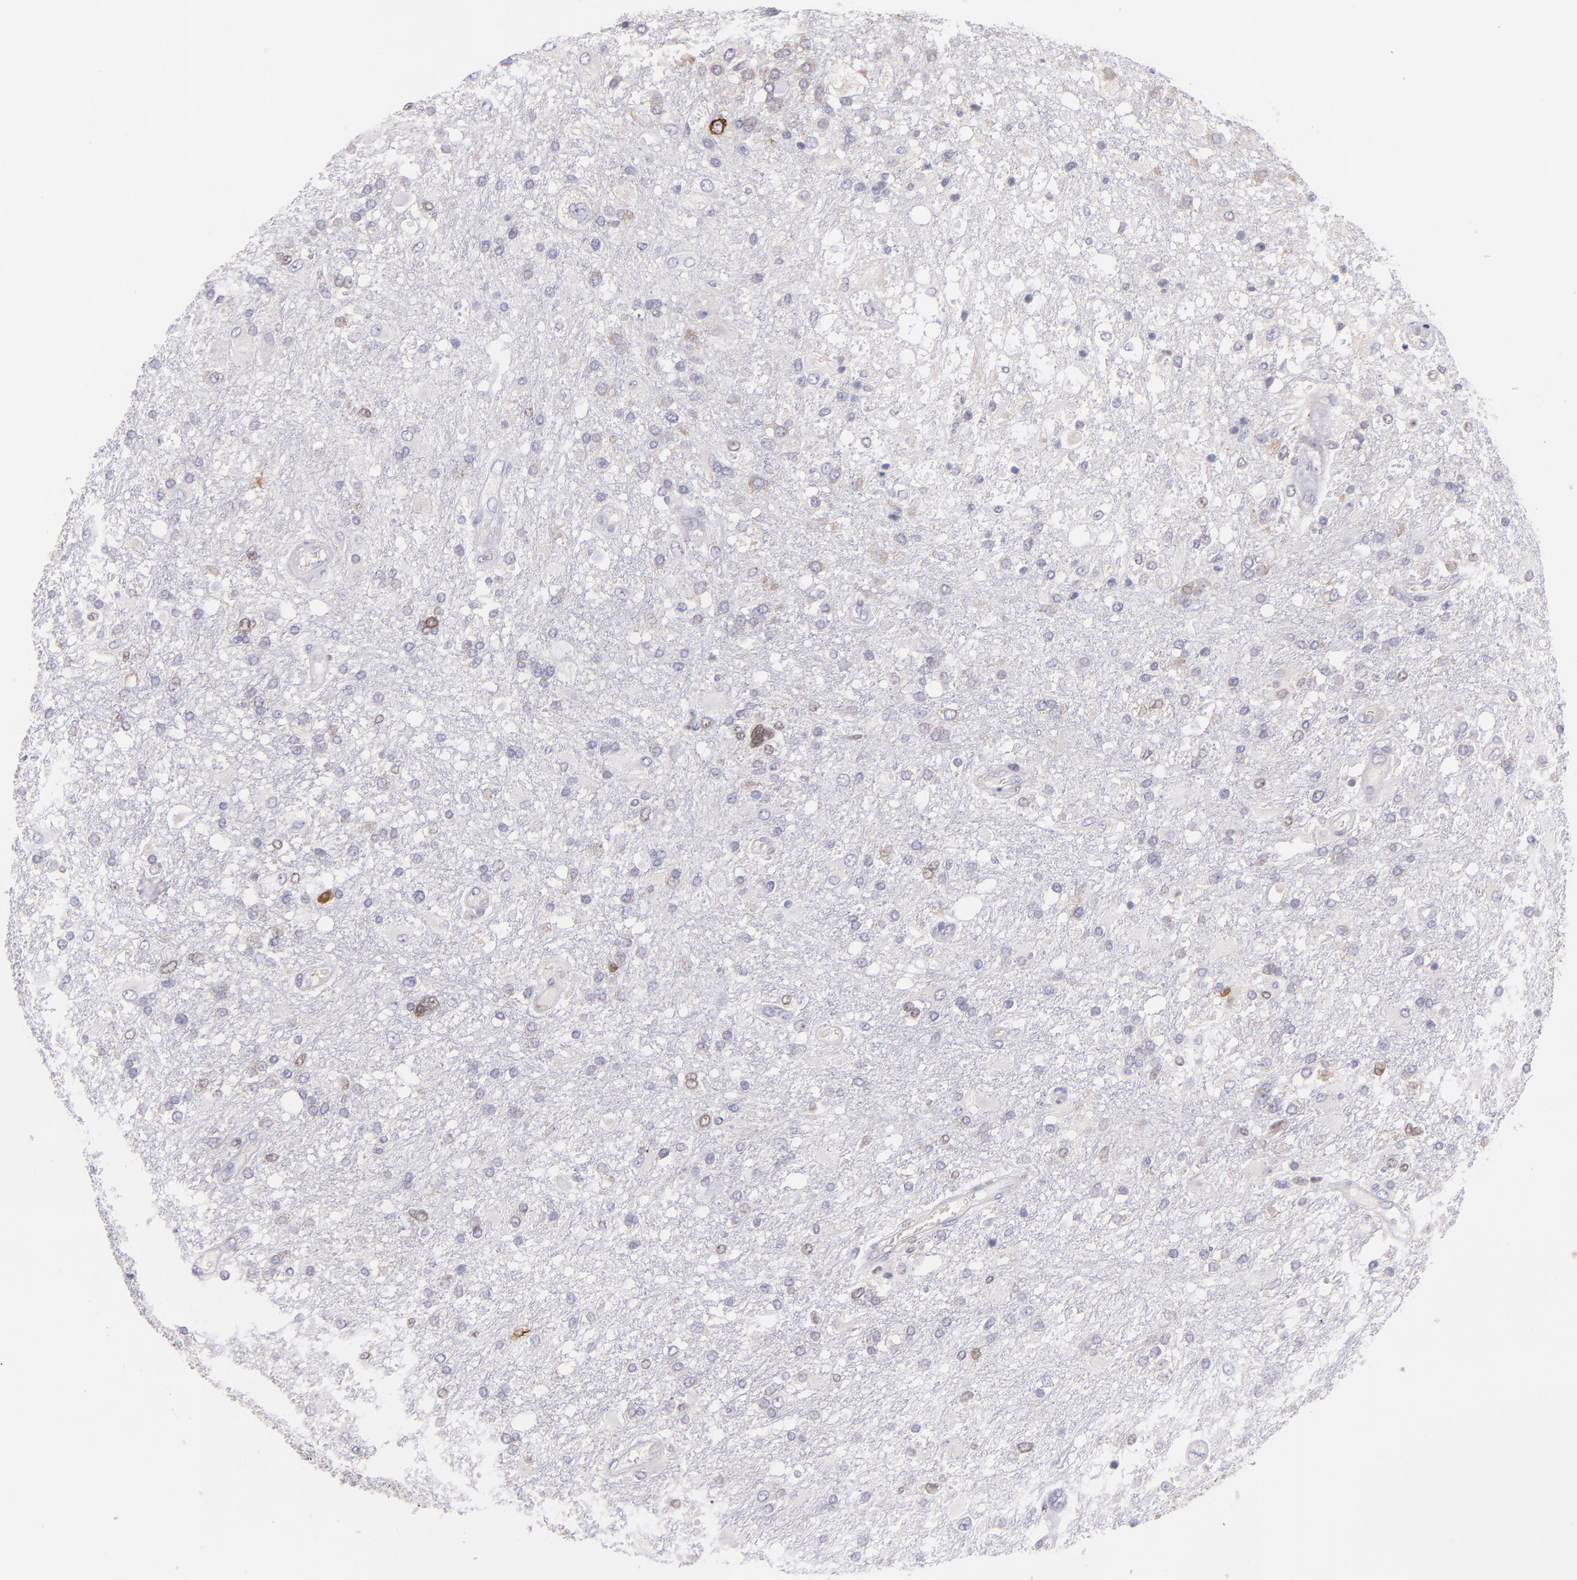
{"staining": {"intensity": "weak", "quantity": "<25%", "location": "cytoplasmic/membranous"}, "tissue": "glioma", "cell_type": "Tumor cells", "image_type": "cancer", "snomed": [{"axis": "morphology", "description": "Glioma, malignant, High grade"}, {"axis": "topography", "description": "Cerebral cortex"}], "caption": "A high-resolution histopathology image shows immunohistochemistry staining of glioma, which shows no significant staining in tumor cells.", "gene": "IRF8", "patient": {"sex": "male", "age": 79}}